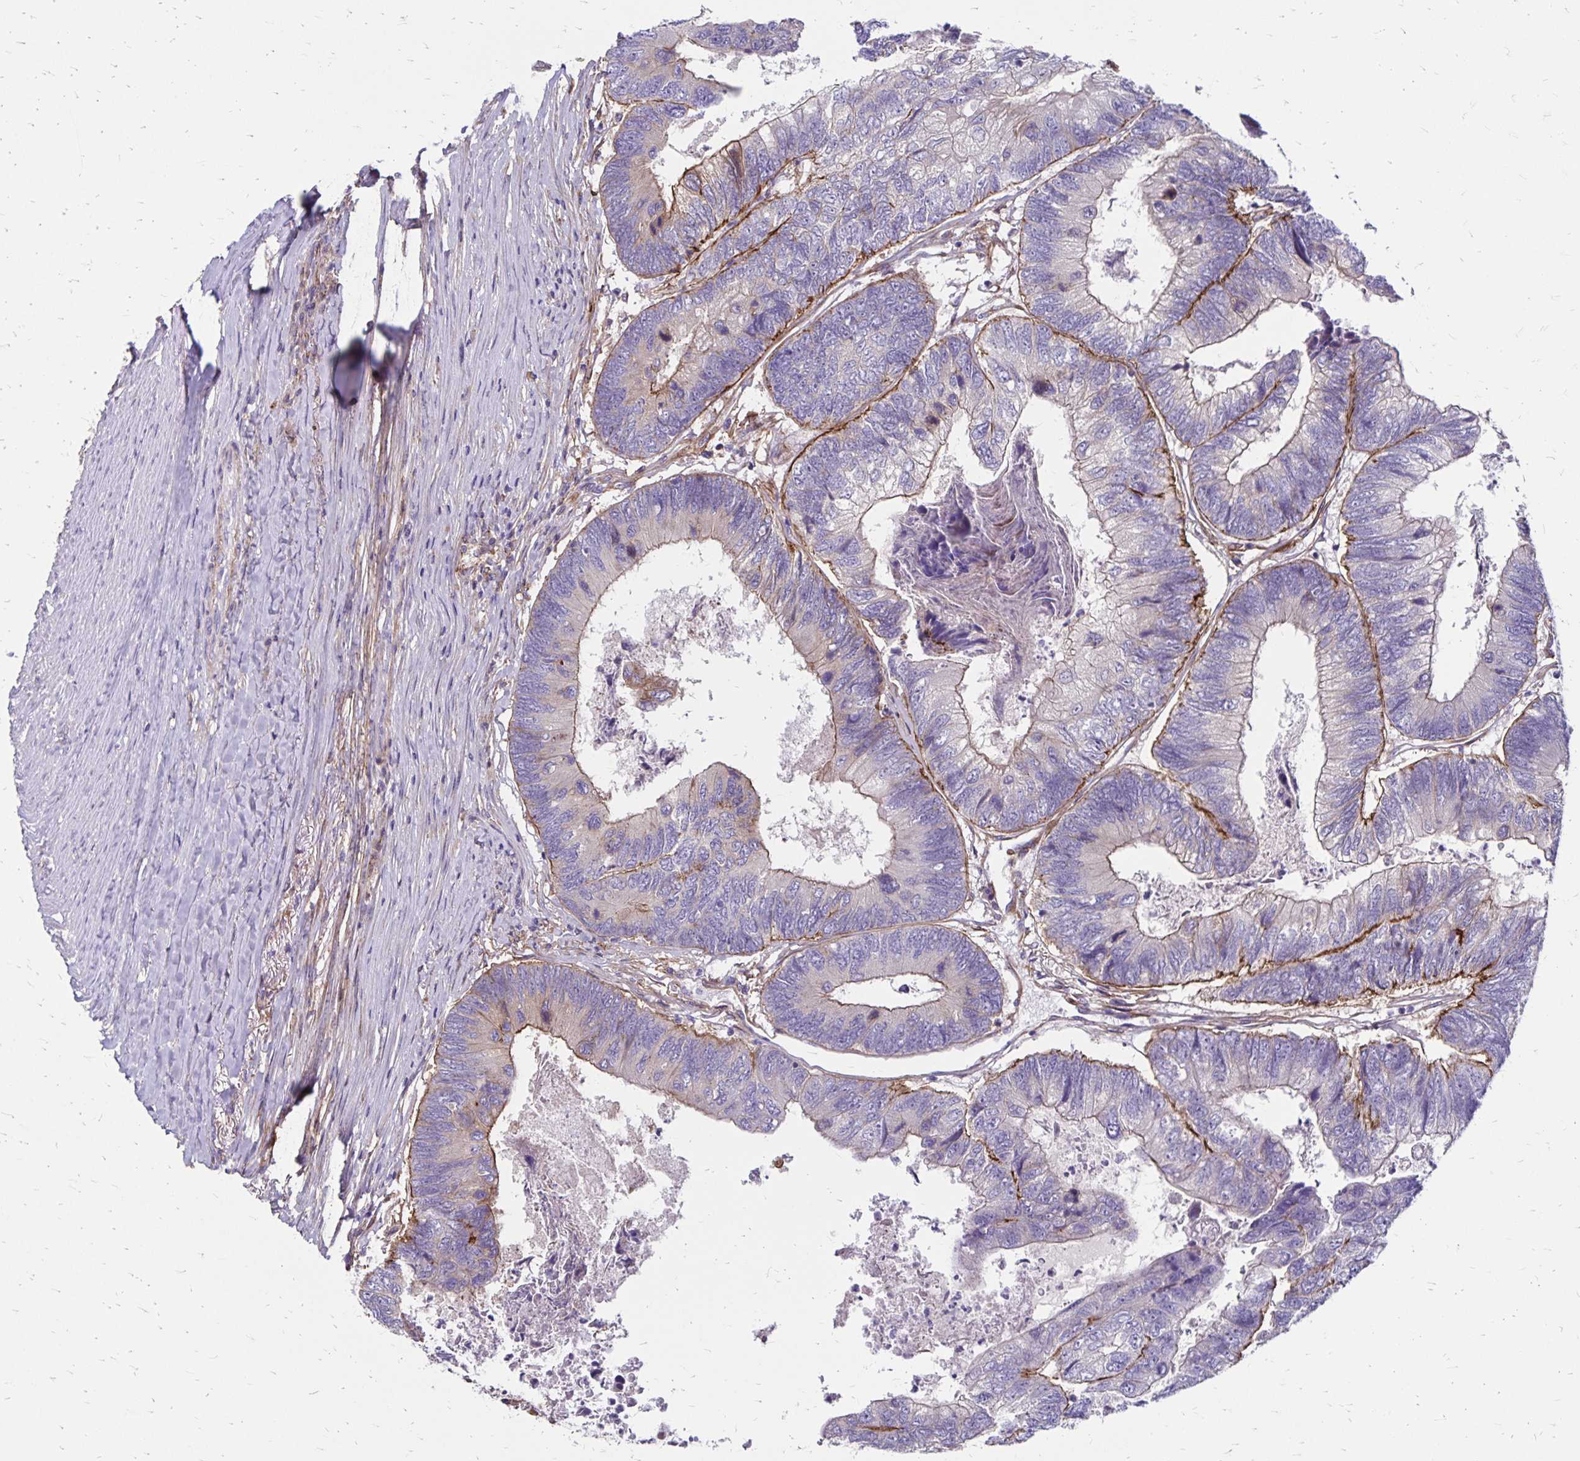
{"staining": {"intensity": "weak", "quantity": "25%-75%", "location": "cytoplasmic/membranous"}, "tissue": "colorectal cancer", "cell_type": "Tumor cells", "image_type": "cancer", "snomed": [{"axis": "morphology", "description": "Adenocarcinoma, NOS"}, {"axis": "topography", "description": "Colon"}], "caption": "Immunohistochemical staining of human colorectal adenocarcinoma shows low levels of weak cytoplasmic/membranous positivity in approximately 25%-75% of tumor cells.", "gene": "TNS3", "patient": {"sex": "female", "age": 67}}